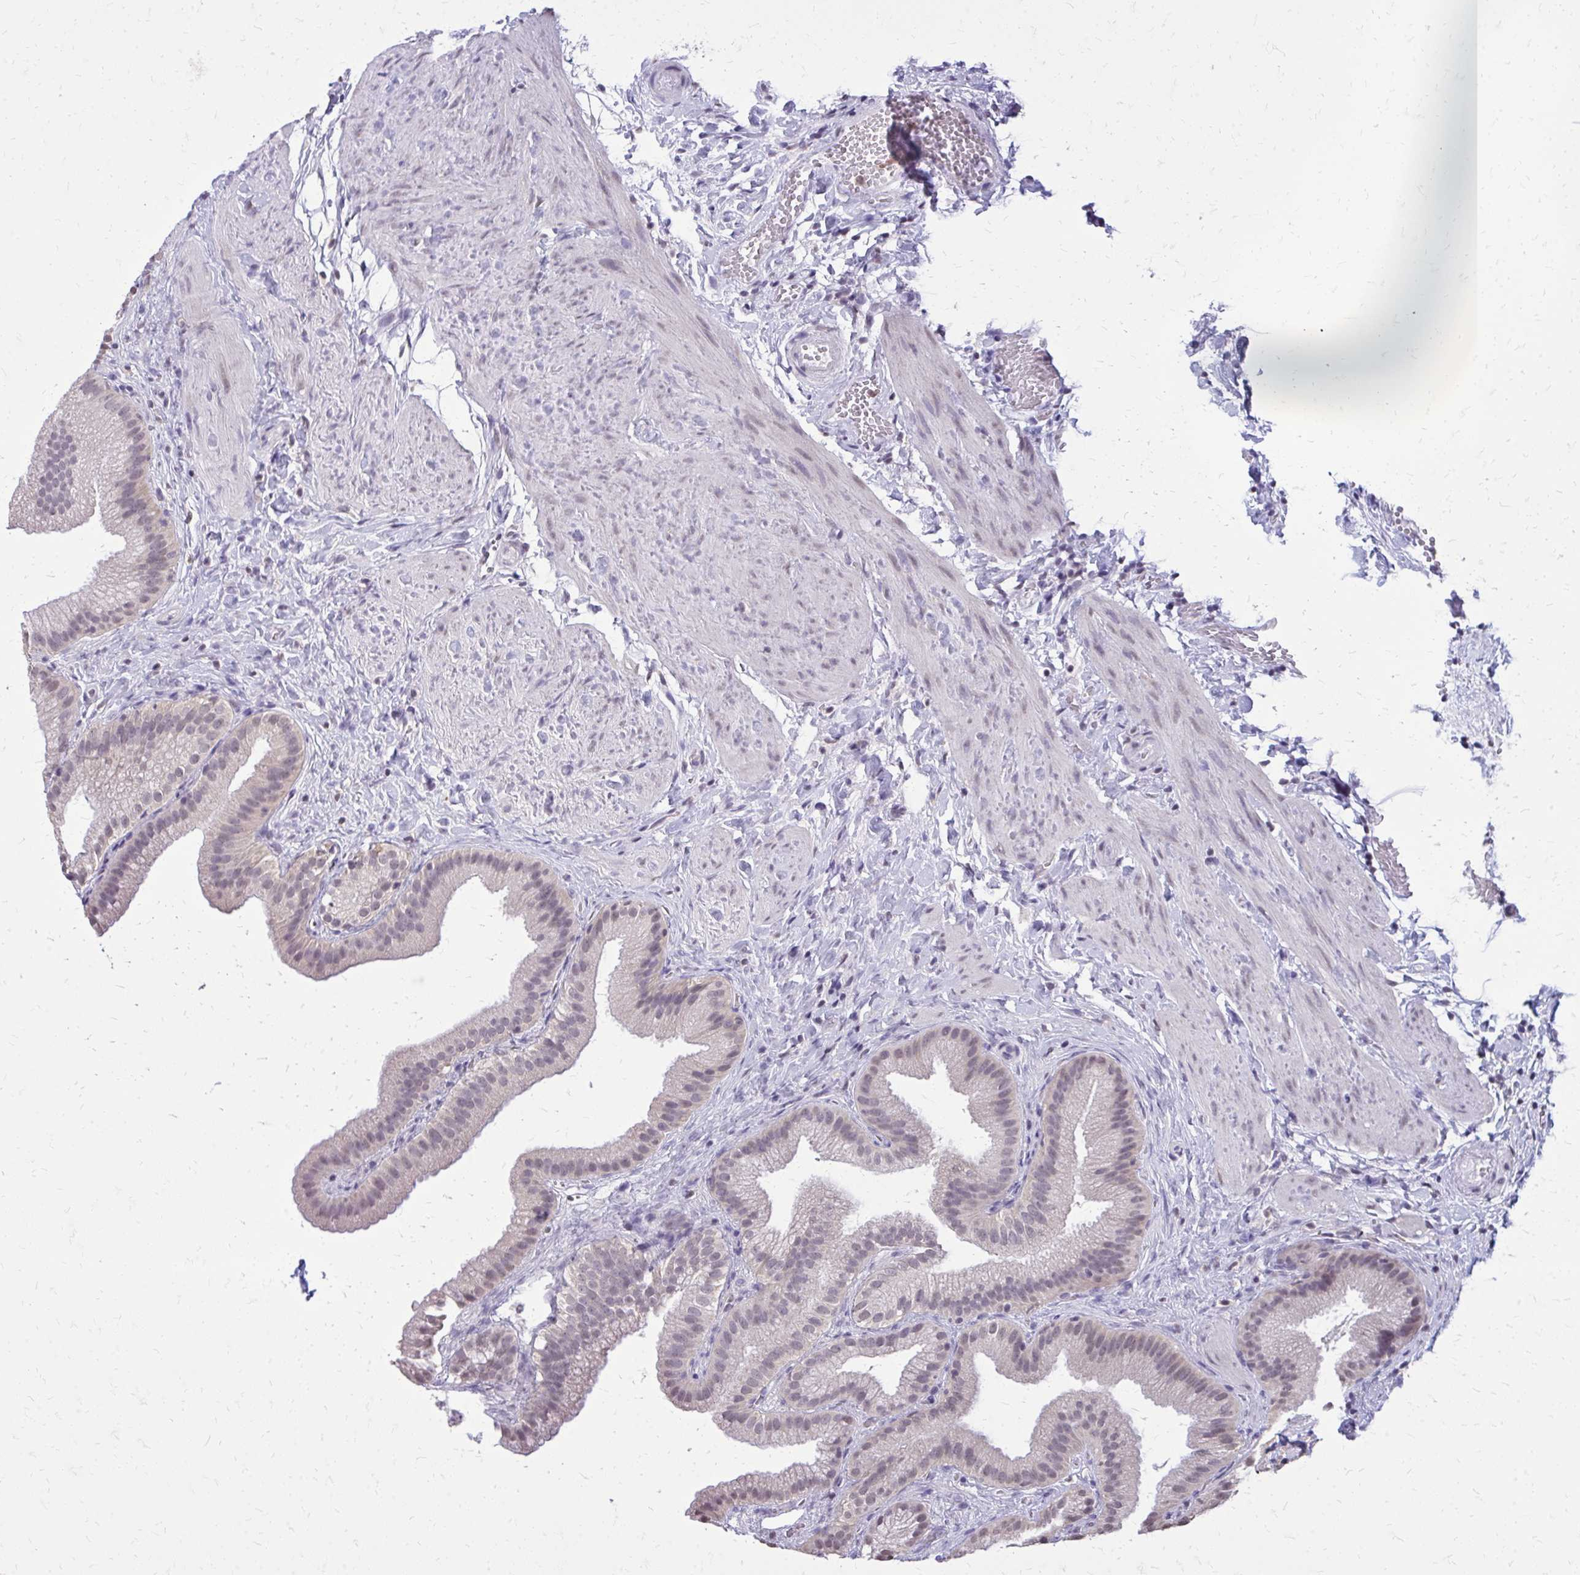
{"staining": {"intensity": "negative", "quantity": "none", "location": "none"}, "tissue": "gallbladder", "cell_type": "Glandular cells", "image_type": "normal", "snomed": [{"axis": "morphology", "description": "Normal tissue, NOS"}, {"axis": "topography", "description": "Gallbladder"}], "caption": "Protein analysis of normal gallbladder exhibits no significant expression in glandular cells.", "gene": "AKAP5", "patient": {"sex": "female", "age": 63}}